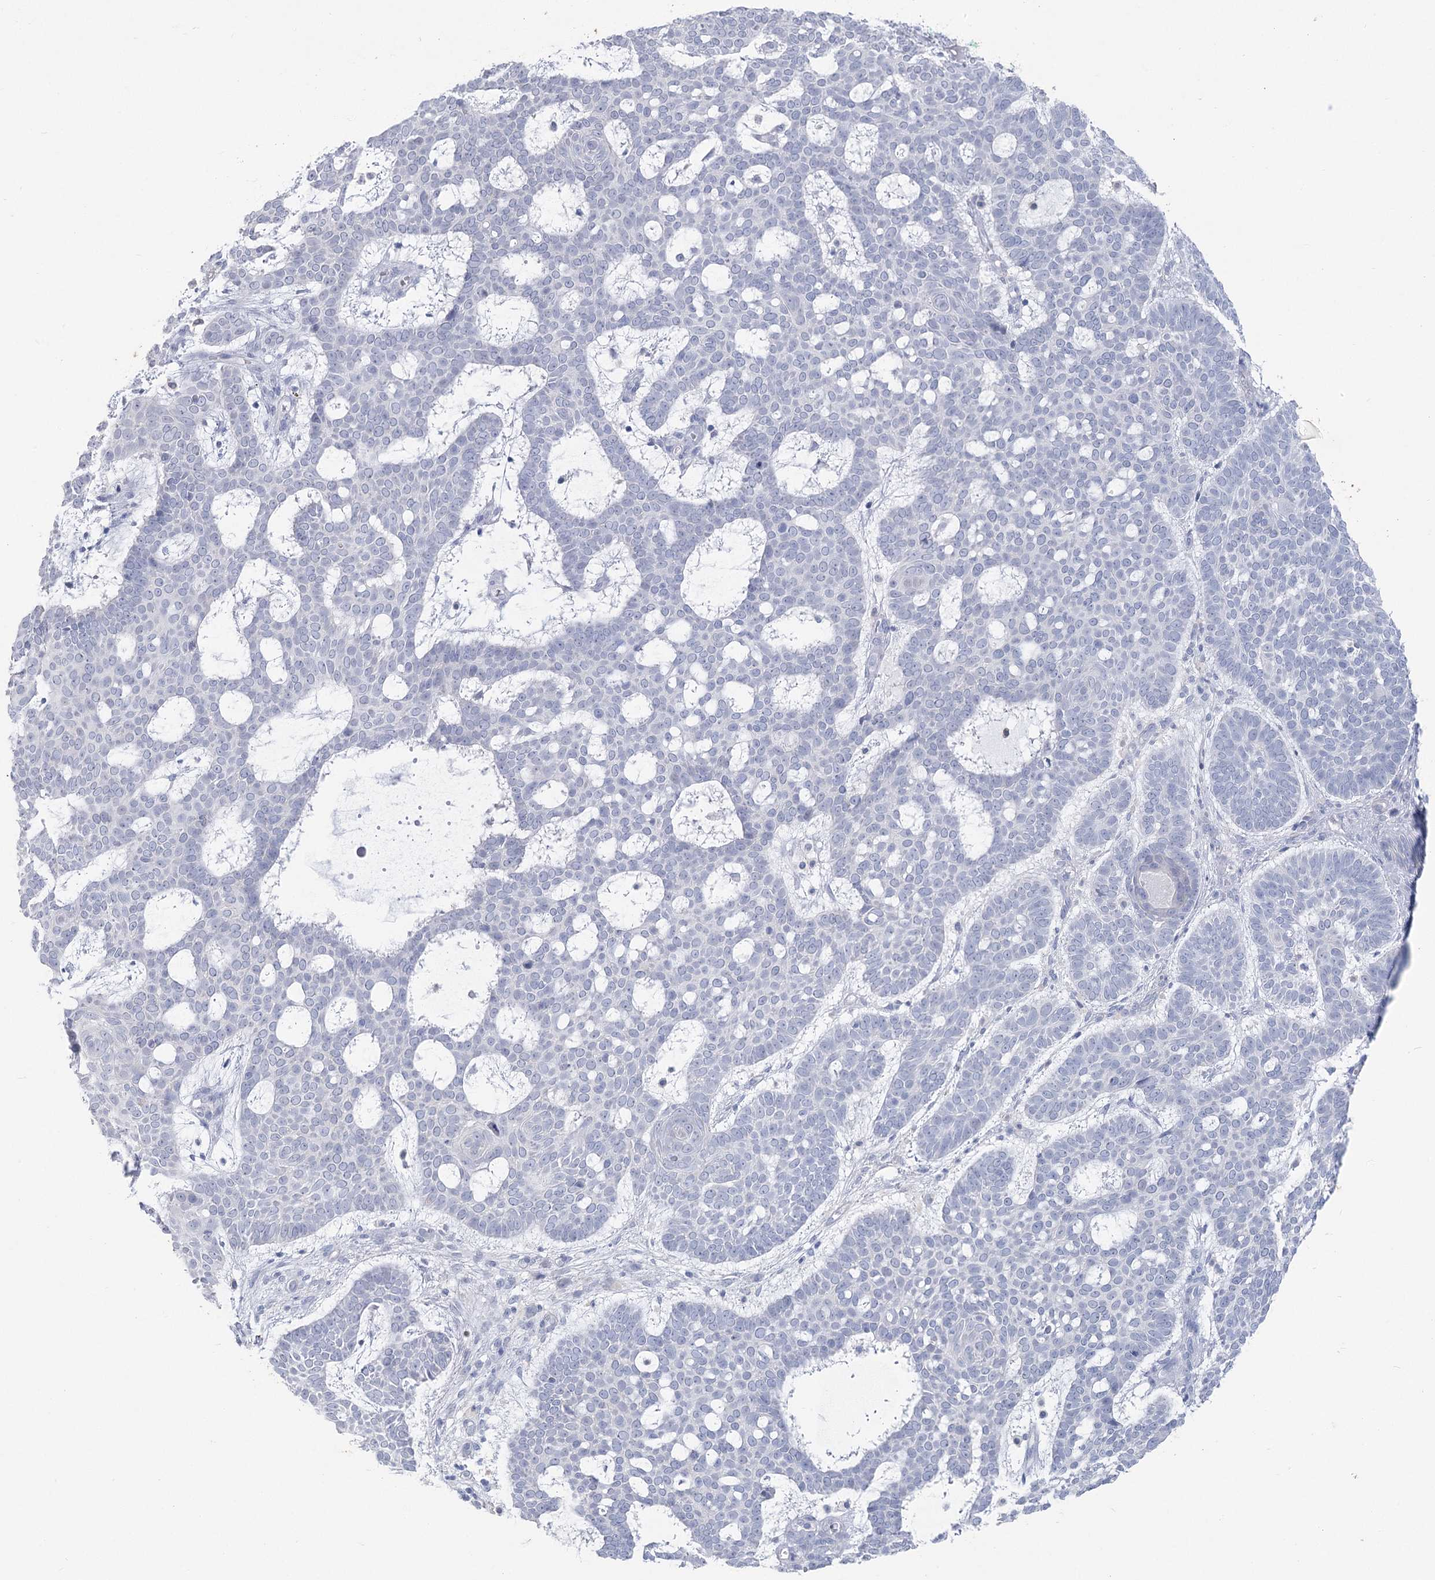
{"staining": {"intensity": "negative", "quantity": "none", "location": "none"}, "tissue": "skin cancer", "cell_type": "Tumor cells", "image_type": "cancer", "snomed": [{"axis": "morphology", "description": "Basal cell carcinoma"}, {"axis": "topography", "description": "Skin"}], "caption": "High magnification brightfield microscopy of skin basal cell carcinoma stained with DAB (3,3'-diaminobenzidine) (brown) and counterstained with hematoxylin (blue): tumor cells show no significant expression.", "gene": "CCDC88A", "patient": {"sex": "male", "age": 85}}